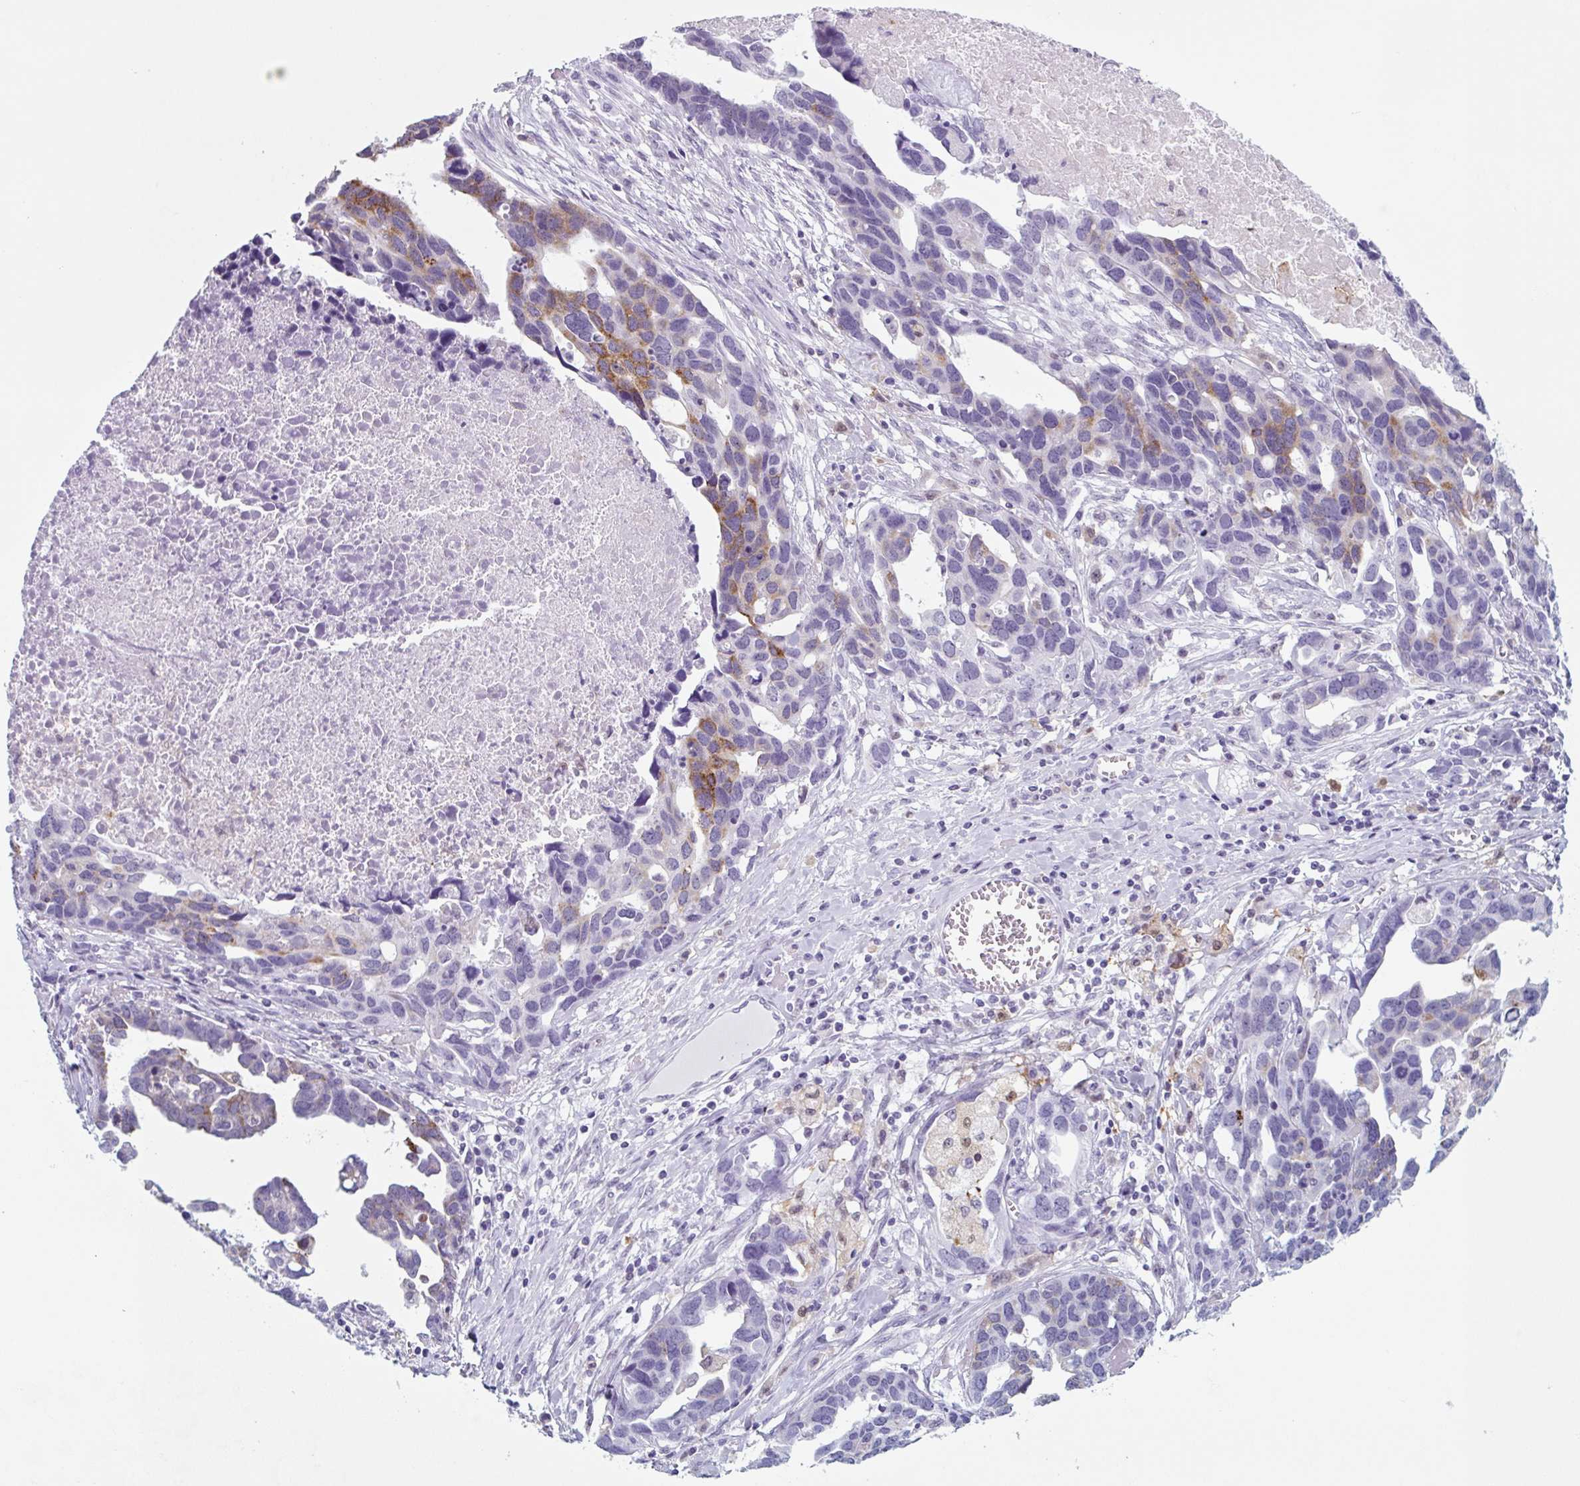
{"staining": {"intensity": "moderate", "quantity": "<25%", "location": "cytoplasmic/membranous"}, "tissue": "ovarian cancer", "cell_type": "Tumor cells", "image_type": "cancer", "snomed": [{"axis": "morphology", "description": "Cystadenocarcinoma, serous, NOS"}, {"axis": "topography", "description": "Ovary"}], "caption": "Protein staining by immunohistochemistry (IHC) shows moderate cytoplasmic/membranous positivity in about <25% of tumor cells in ovarian cancer (serous cystadenocarcinoma). (IHC, brightfield microscopy, high magnification).", "gene": "TNFRSF8", "patient": {"sex": "female", "age": 54}}